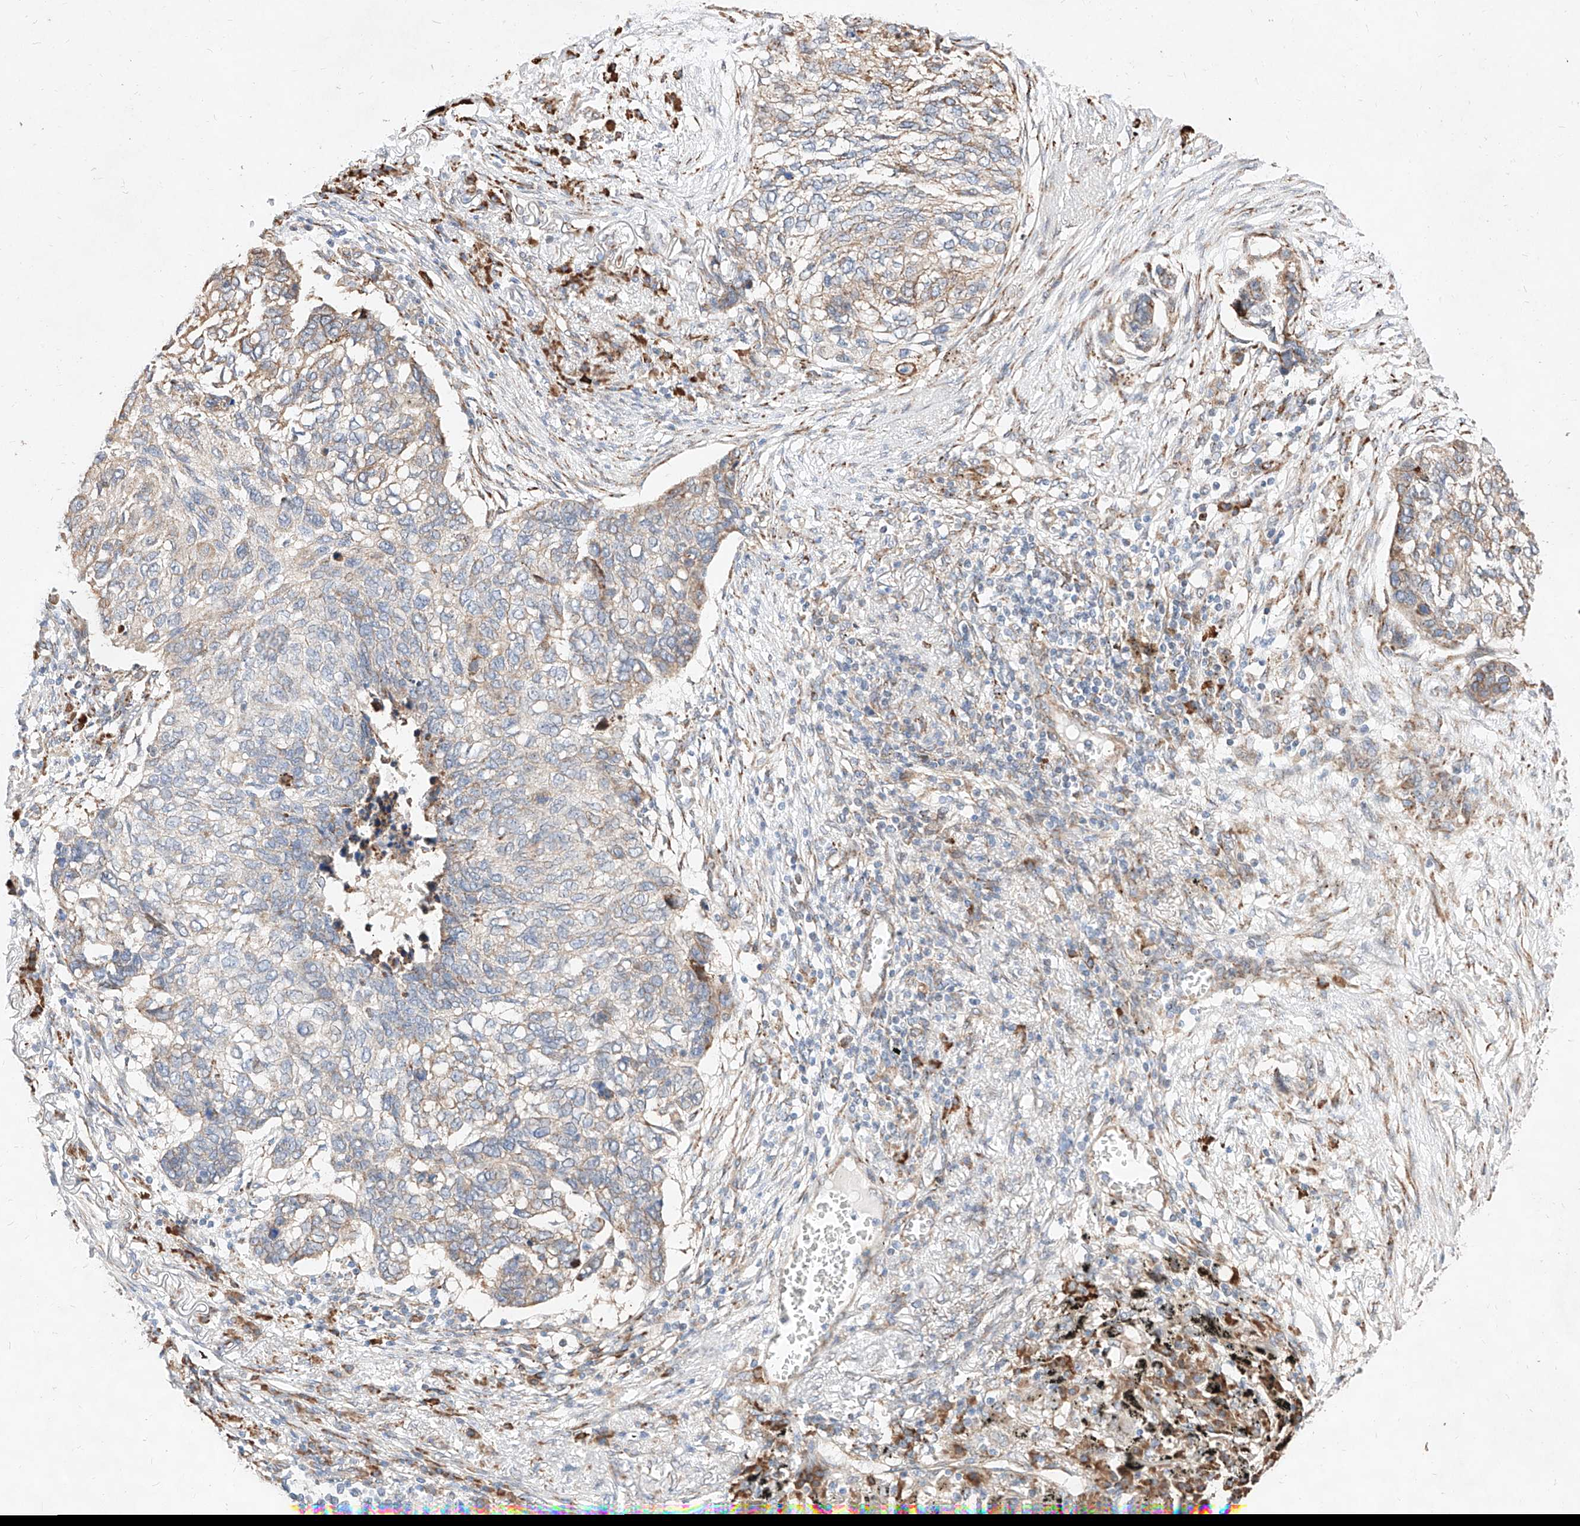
{"staining": {"intensity": "weak", "quantity": "25%-75%", "location": "cytoplasmic/membranous"}, "tissue": "lung cancer", "cell_type": "Tumor cells", "image_type": "cancer", "snomed": [{"axis": "morphology", "description": "Squamous cell carcinoma, NOS"}, {"axis": "topography", "description": "Lung"}], "caption": "A micrograph of lung squamous cell carcinoma stained for a protein exhibits weak cytoplasmic/membranous brown staining in tumor cells. Ihc stains the protein in brown and the nuclei are stained blue.", "gene": "ATP9B", "patient": {"sex": "female", "age": 63}}